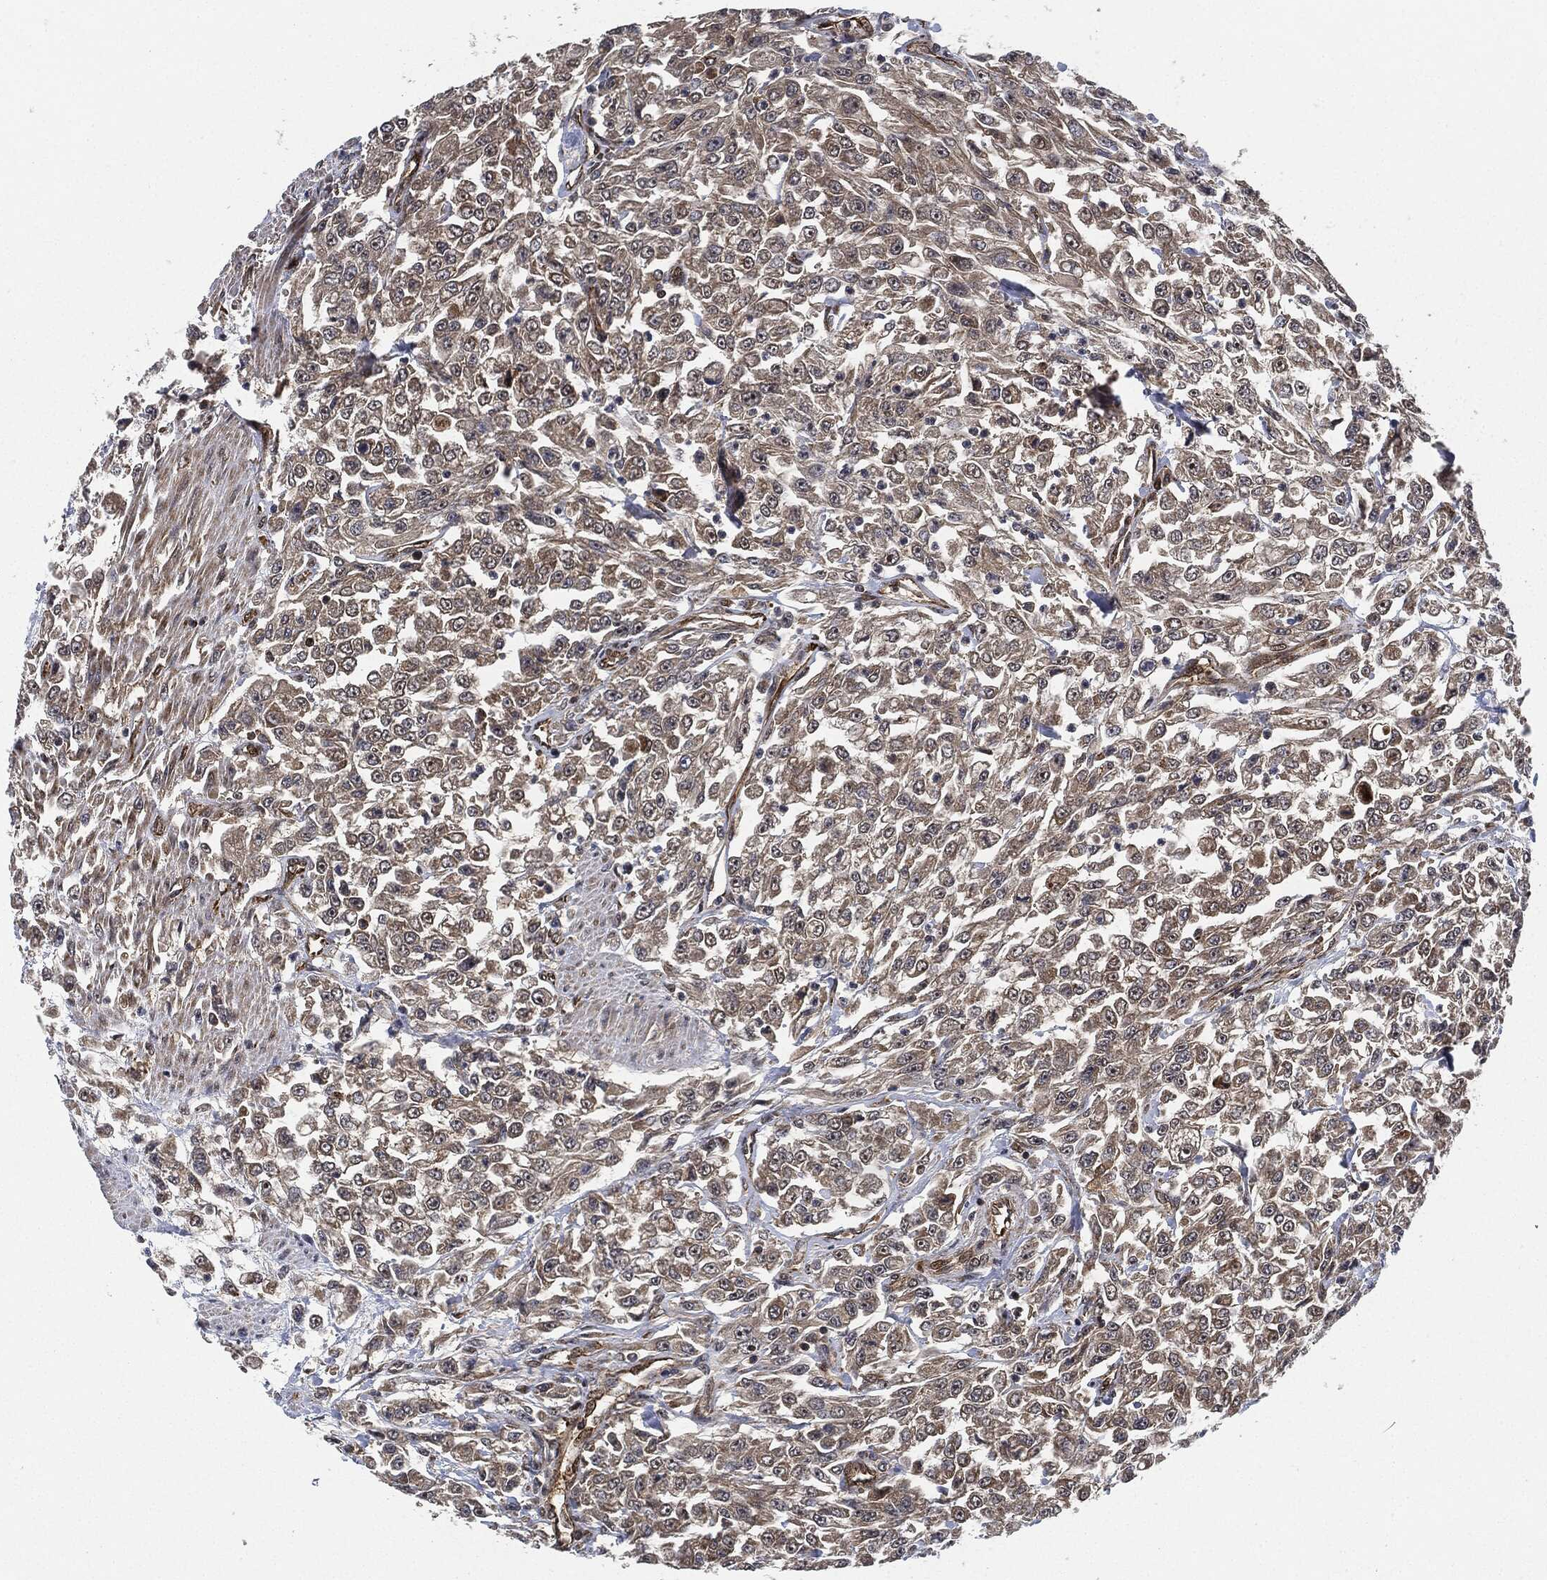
{"staining": {"intensity": "weak", "quantity": "25%-75%", "location": "cytoplasmic/membranous"}, "tissue": "urothelial cancer", "cell_type": "Tumor cells", "image_type": "cancer", "snomed": [{"axis": "morphology", "description": "Urothelial carcinoma, High grade"}, {"axis": "topography", "description": "Urinary bladder"}], "caption": "DAB immunohistochemical staining of high-grade urothelial carcinoma displays weak cytoplasmic/membranous protein expression in about 25%-75% of tumor cells. The protein of interest is shown in brown color, while the nuclei are stained blue.", "gene": "RNASEL", "patient": {"sex": "male", "age": 46}}